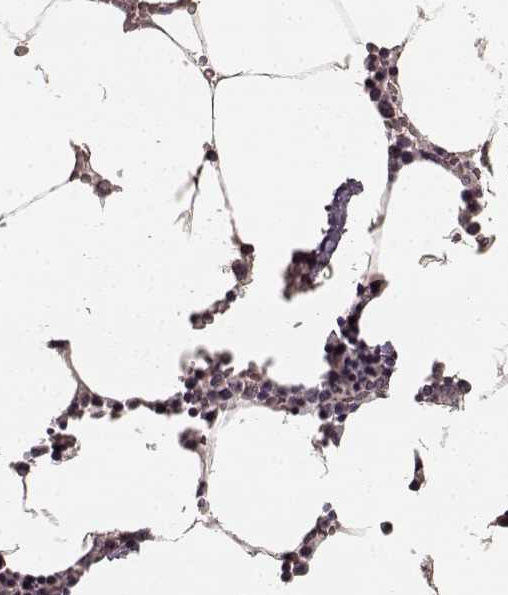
{"staining": {"intensity": "negative", "quantity": "none", "location": "none"}, "tissue": "bone marrow", "cell_type": "Hematopoietic cells", "image_type": "normal", "snomed": [{"axis": "morphology", "description": "Normal tissue, NOS"}, {"axis": "topography", "description": "Bone marrow"}], "caption": "Immunohistochemistry (IHC) image of benign bone marrow: human bone marrow stained with DAB reveals no significant protein positivity in hematopoietic cells. Nuclei are stained in blue.", "gene": "PRKCE", "patient": {"sex": "female", "age": 52}}